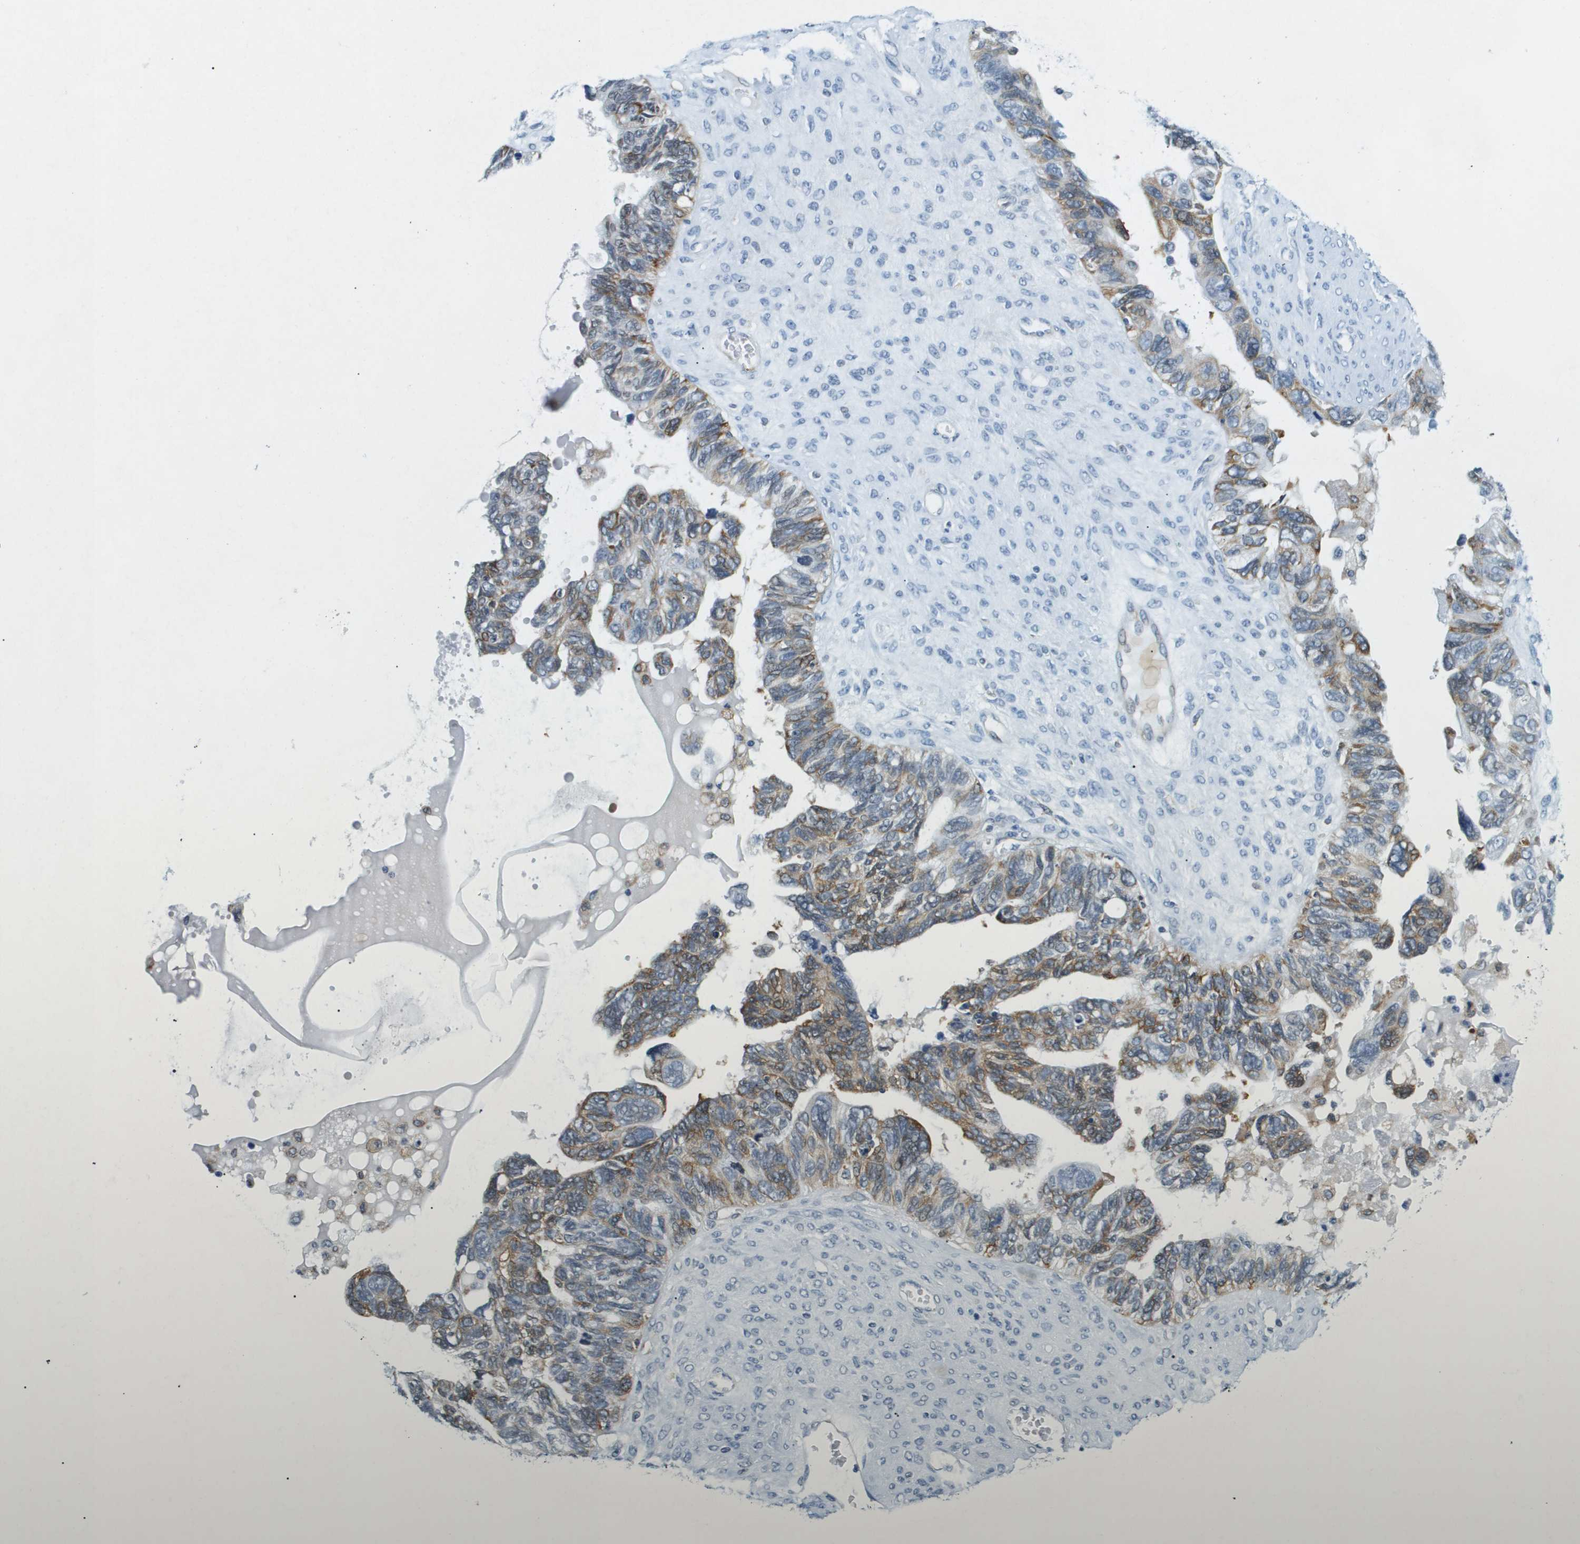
{"staining": {"intensity": "moderate", "quantity": ">75%", "location": "cytoplasmic/membranous"}, "tissue": "ovarian cancer", "cell_type": "Tumor cells", "image_type": "cancer", "snomed": [{"axis": "morphology", "description": "Cystadenocarcinoma, serous, NOS"}, {"axis": "topography", "description": "Ovary"}], "caption": "A brown stain highlights moderate cytoplasmic/membranous positivity of a protein in ovarian cancer tumor cells.", "gene": "UVRAG", "patient": {"sex": "female", "age": 79}}